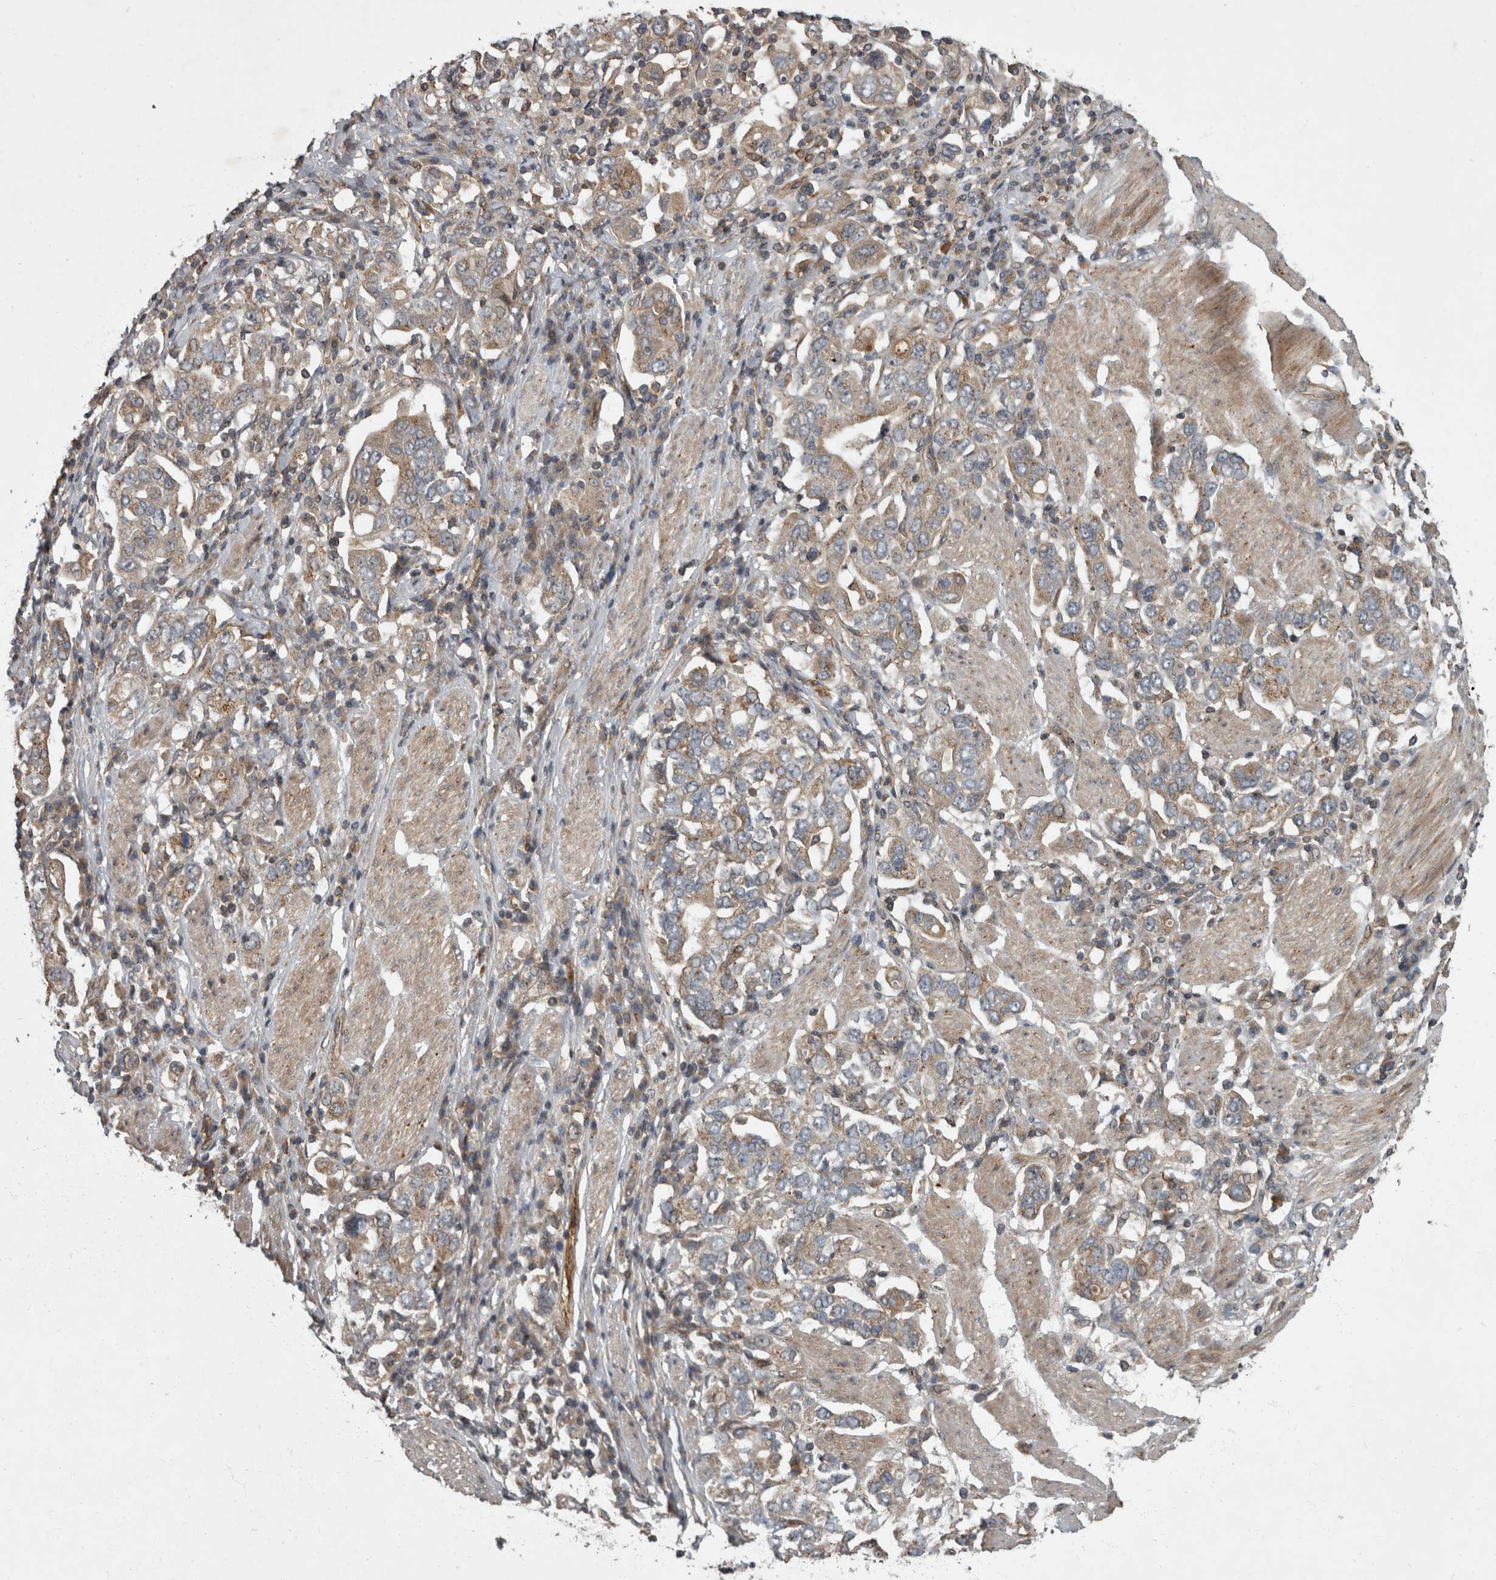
{"staining": {"intensity": "weak", "quantity": ">75%", "location": "cytoplasmic/membranous"}, "tissue": "stomach cancer", "cell_type": "Tumor cells", "image_type": "cancer", "snomed": [{"axis": "morphology", "description": "Adenocarcinoma, NOS"}, {"axis": "topography", "description": "Stomach, upper"}], "caption": "IHC histopathology image of human stomach cancer stained for a protein (brown), which displays low levels of weak cytoplasmic/membranous positivity in about >75% of tumor cells.", "gene": "VEGFD", "patient": {"sex": "male", "age": 62}}